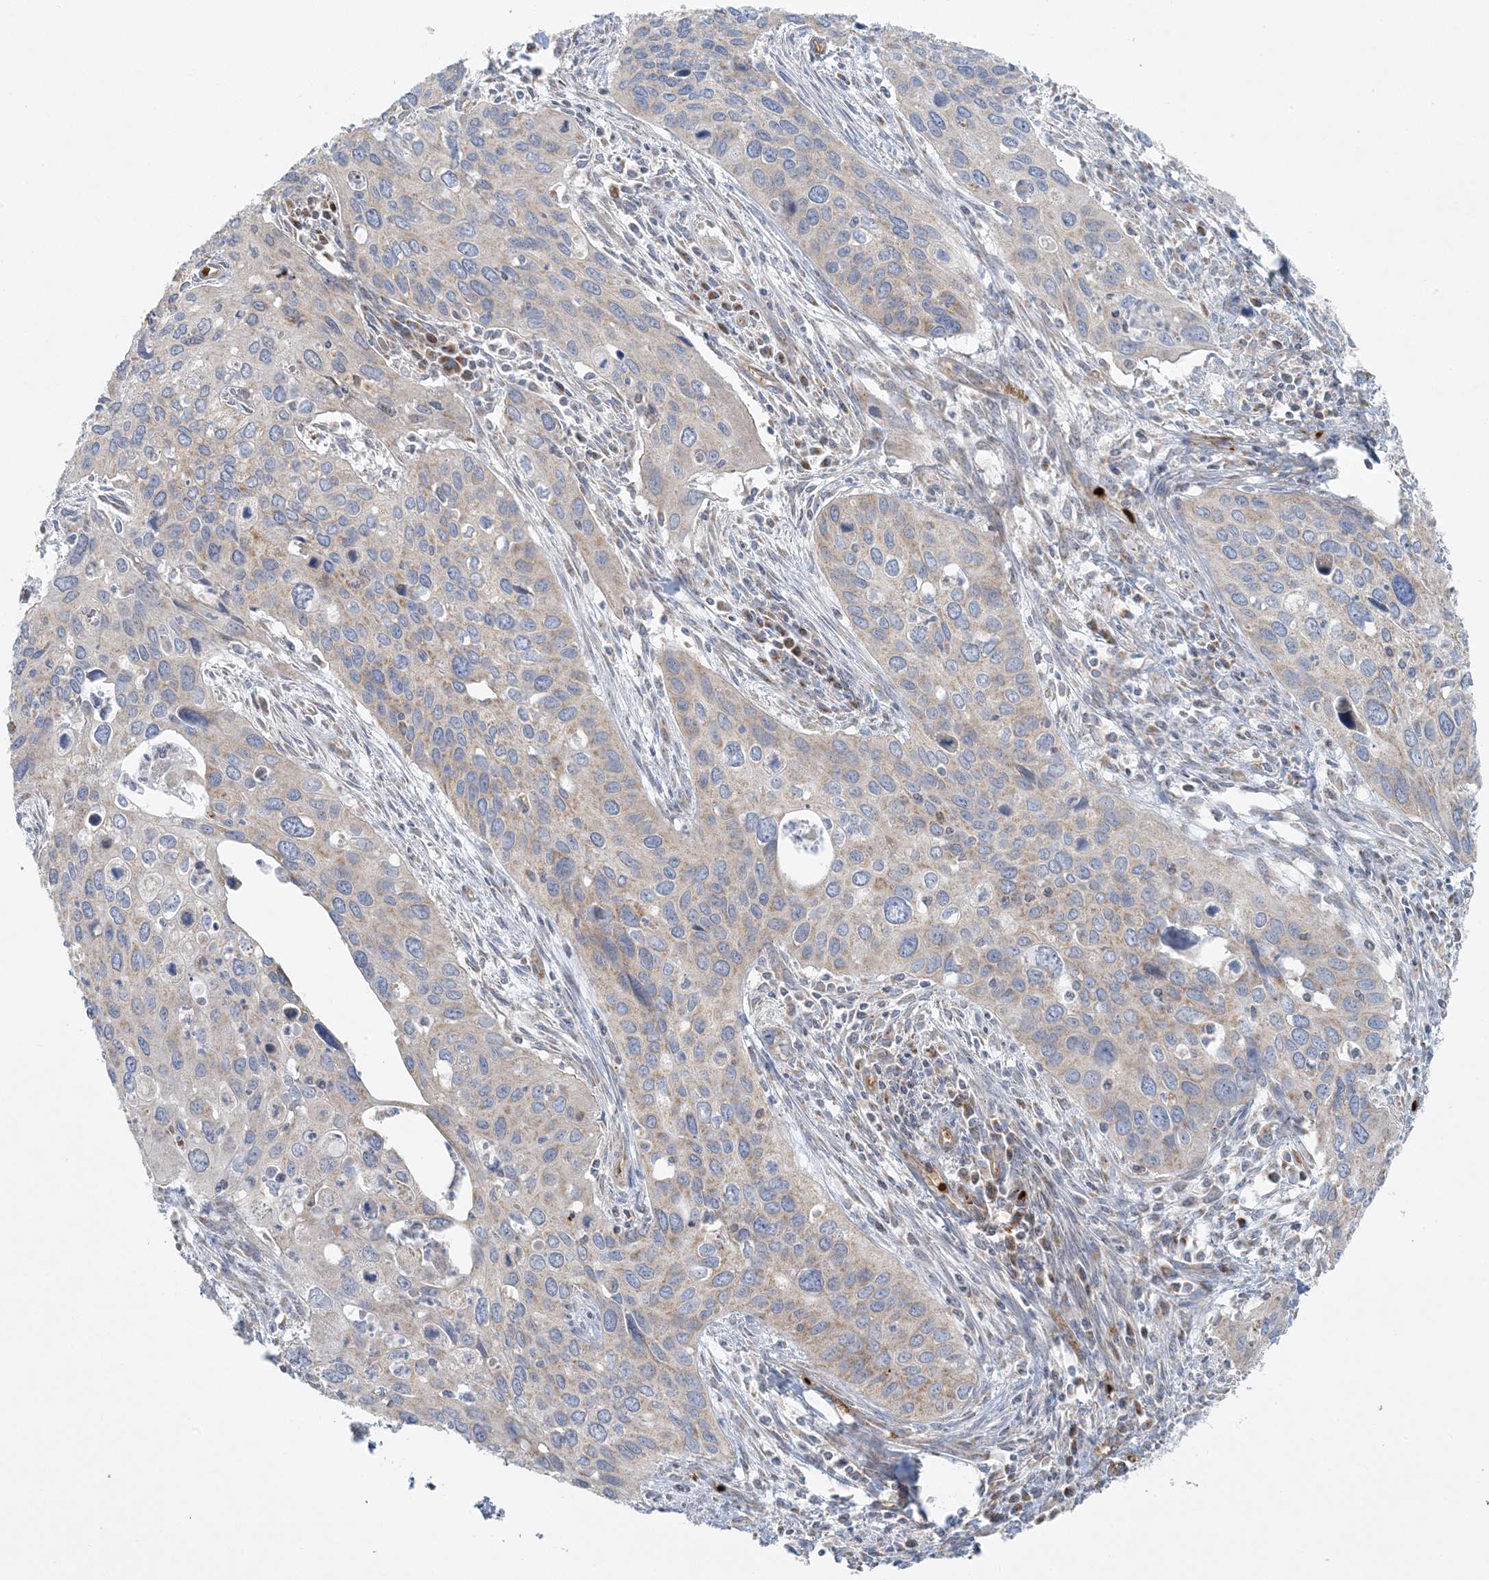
{"staining": {"intensity": "weak", "quantity": "<25%", "location": "cytoplasmic/membranous"}, "tissue": "cervical cancer", "cell_type": "Tumor cells", "image_type": "cancer", "snomed": [{"axis": "morphology", "description": "Squamous cell carcinoma, NOS"}, {"axis": "topography", "description": "Cervix"}], "caption": "Immunohistochemical staining of cervical squamous cell carcinoma demonstrates no significant expression in tumor cells. The staining is performed using DAB brown chromogen with nuclei counter-stained in using hematoxylin.", "gene": "PIK3R4", "patient": {"sex": "female", "age": 55}}